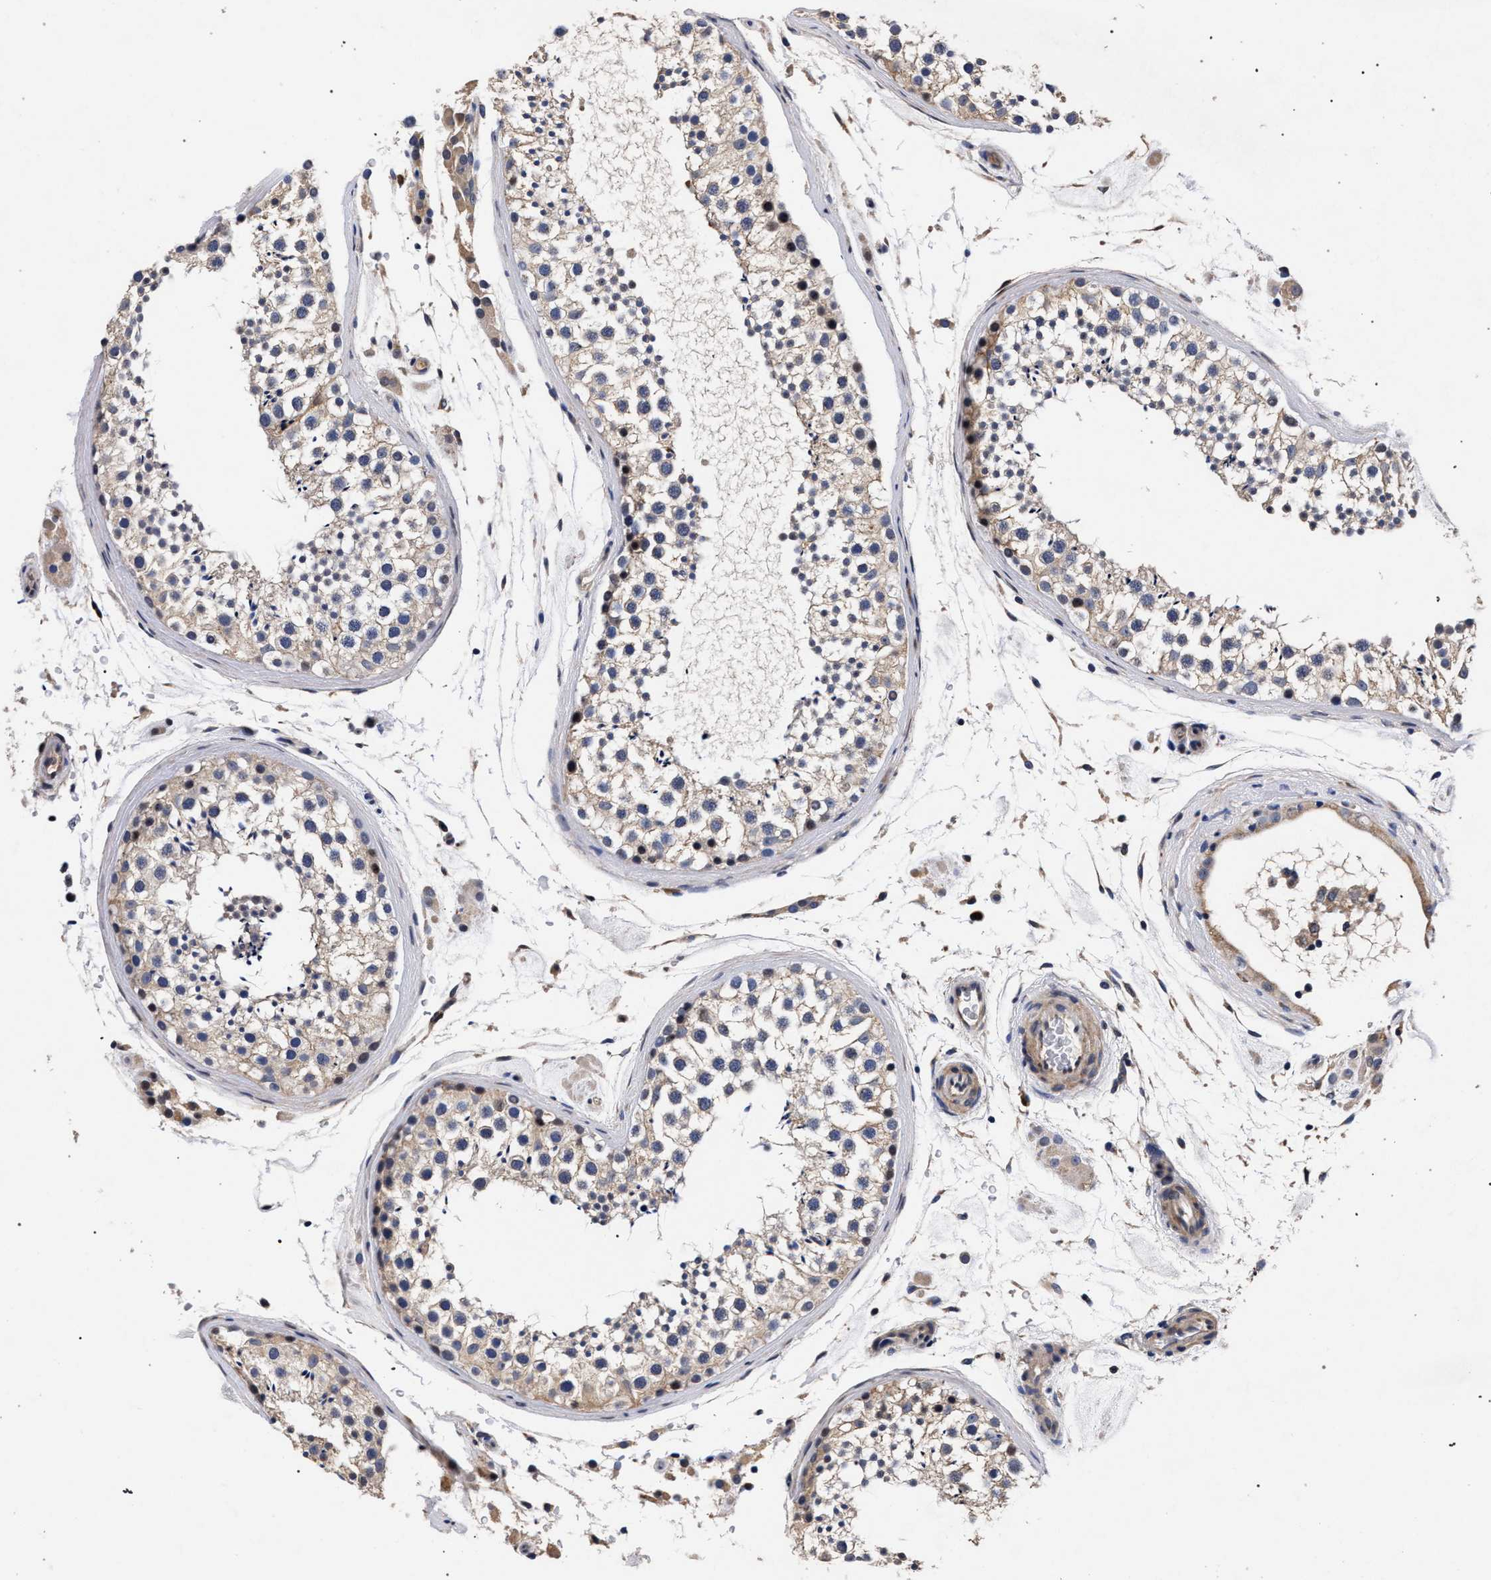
{"staining": {"intensity": "weak", "quantity": "25%-75%", "location": "cytoplasmic/membranous"}, "tissue": "testis", "cell_type": "Cells in seminiferous ducts", "image_type": "normal", "snomed": [{"axis": "morphology", "description": "Normal tissue, NOS"}, {"axis": "topography", "description": "Testis"}], "caption": "This histopathology image reveals benign testis stained with immunohistochemistry (IHC) to label a protein in brown. The cytoplasmic/membranous of cells in seminiferous ducts show weak positivity for the protein. Nuclei are counter-stained blue.", "gene": "CFAP95", "patient": {"sex": "male", "age": 46}}